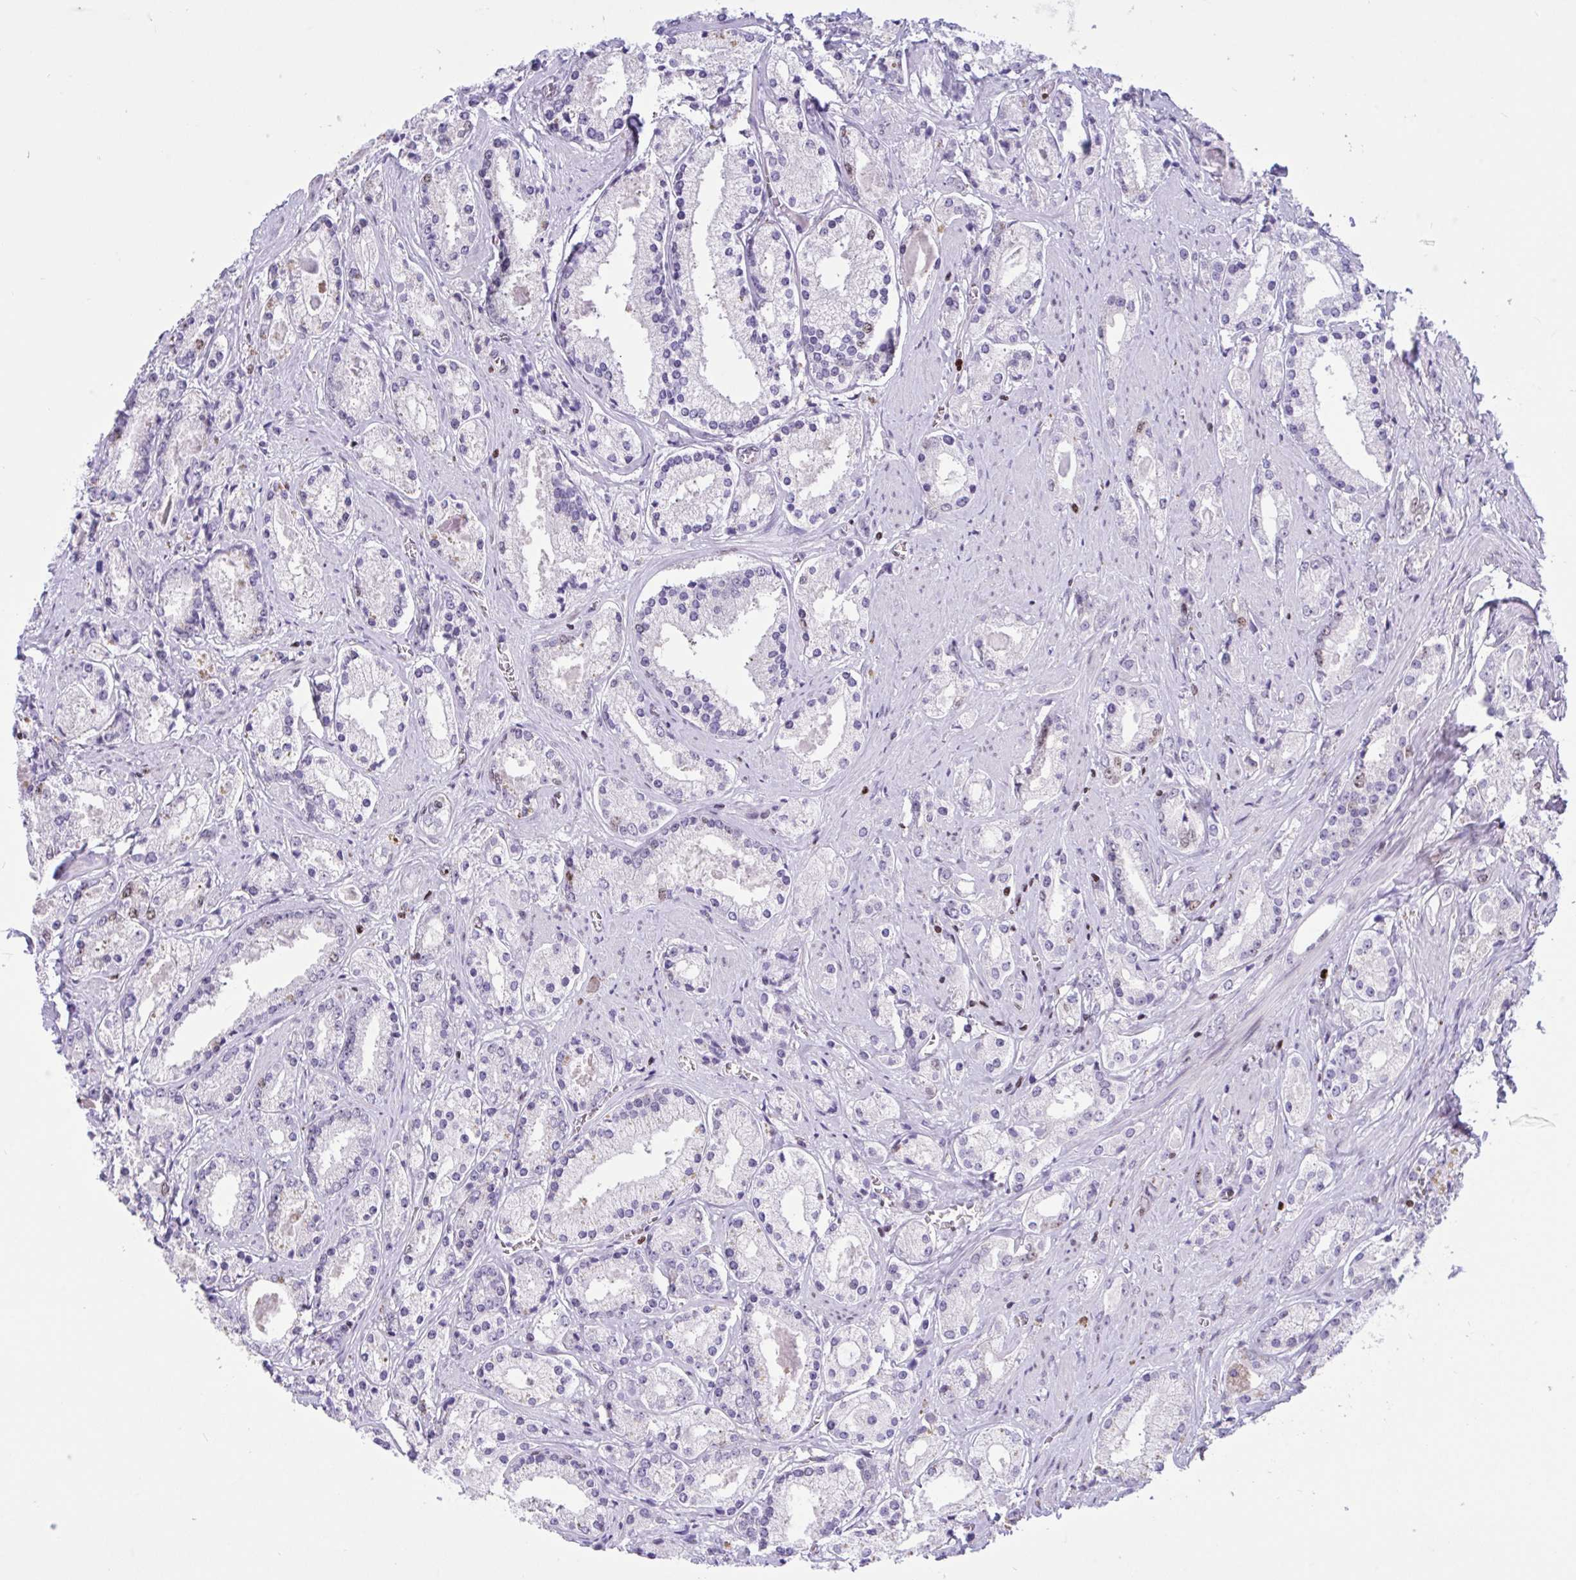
{"staining": {"intensity": "negative", "quantity": "none", "location": "none"}, "tissue": "prostate cancer", "cell_type": "Tumor cells", "image_type": "cancer", "snomed": [{"axis": "morphology", "description": "Adenocarcinoma, High grade"}, {"axis": "topography", "description": "Prostate"}], "caption": "Histopathology image shows no significant protein positivity in tumor cells of prostate cancer (adenocarcinoma (high-grade)).", "gene": "HMGB2", "patient": {"sex": "male", "age": 67}}